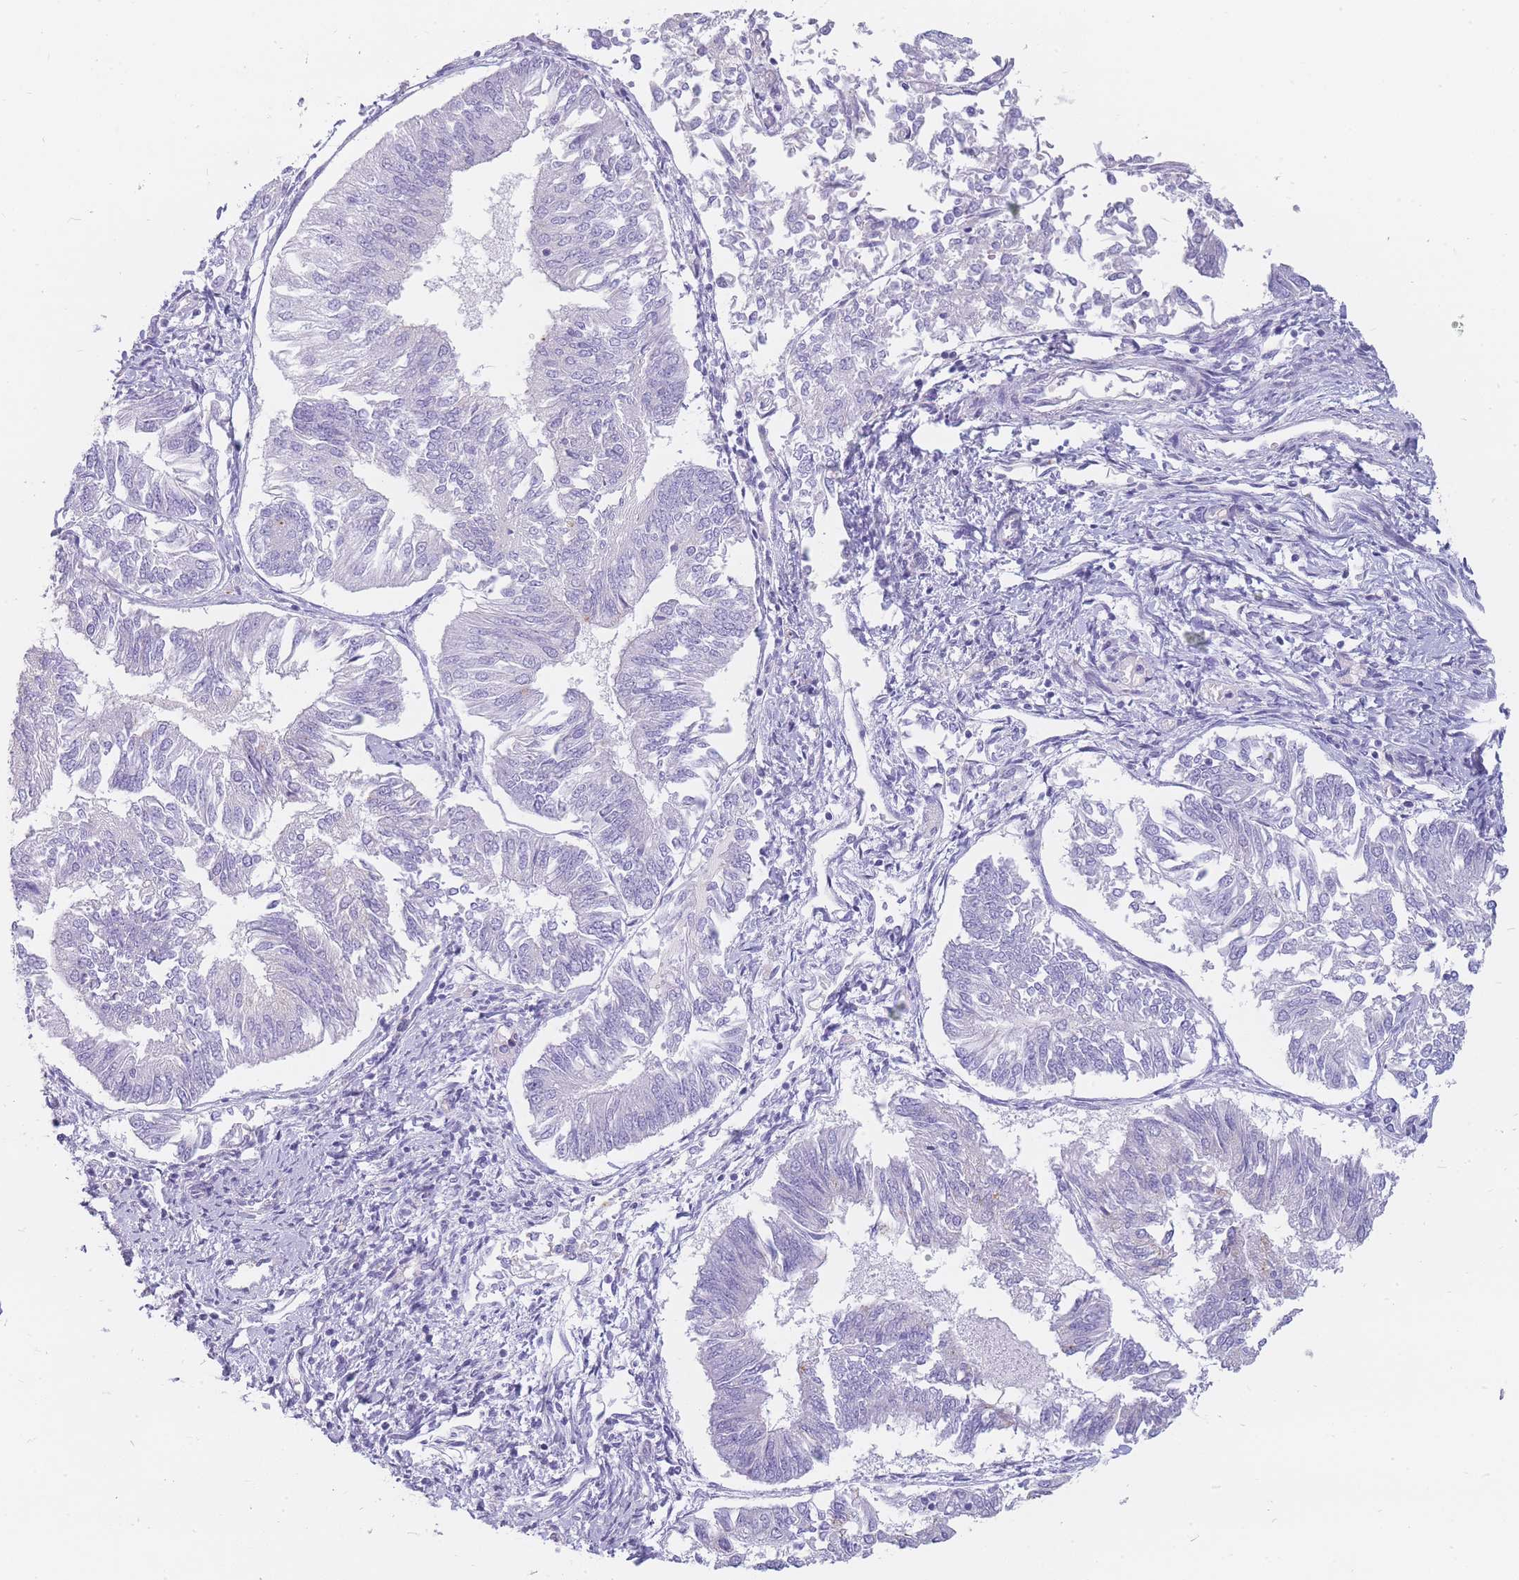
{"staining": {"intensity": "negative", "quantity": "none", "location": "none"}, "tissue": "endometrial cancer", "cell_type": "Tumor cells", "image_type": "cancer", "snomed": [{"axis": "morphology", "description": "Adenocarcinoma, NOS"}, {"axis": "topography", "description": "Endometrium"}], "caption": "Human endometrial cancer stained for a protein using immunohistochemistry (IHC) displays no expression in tumor cells.", "gene": "UPK1A", "patient": {"sex": "female", "age": 58}}